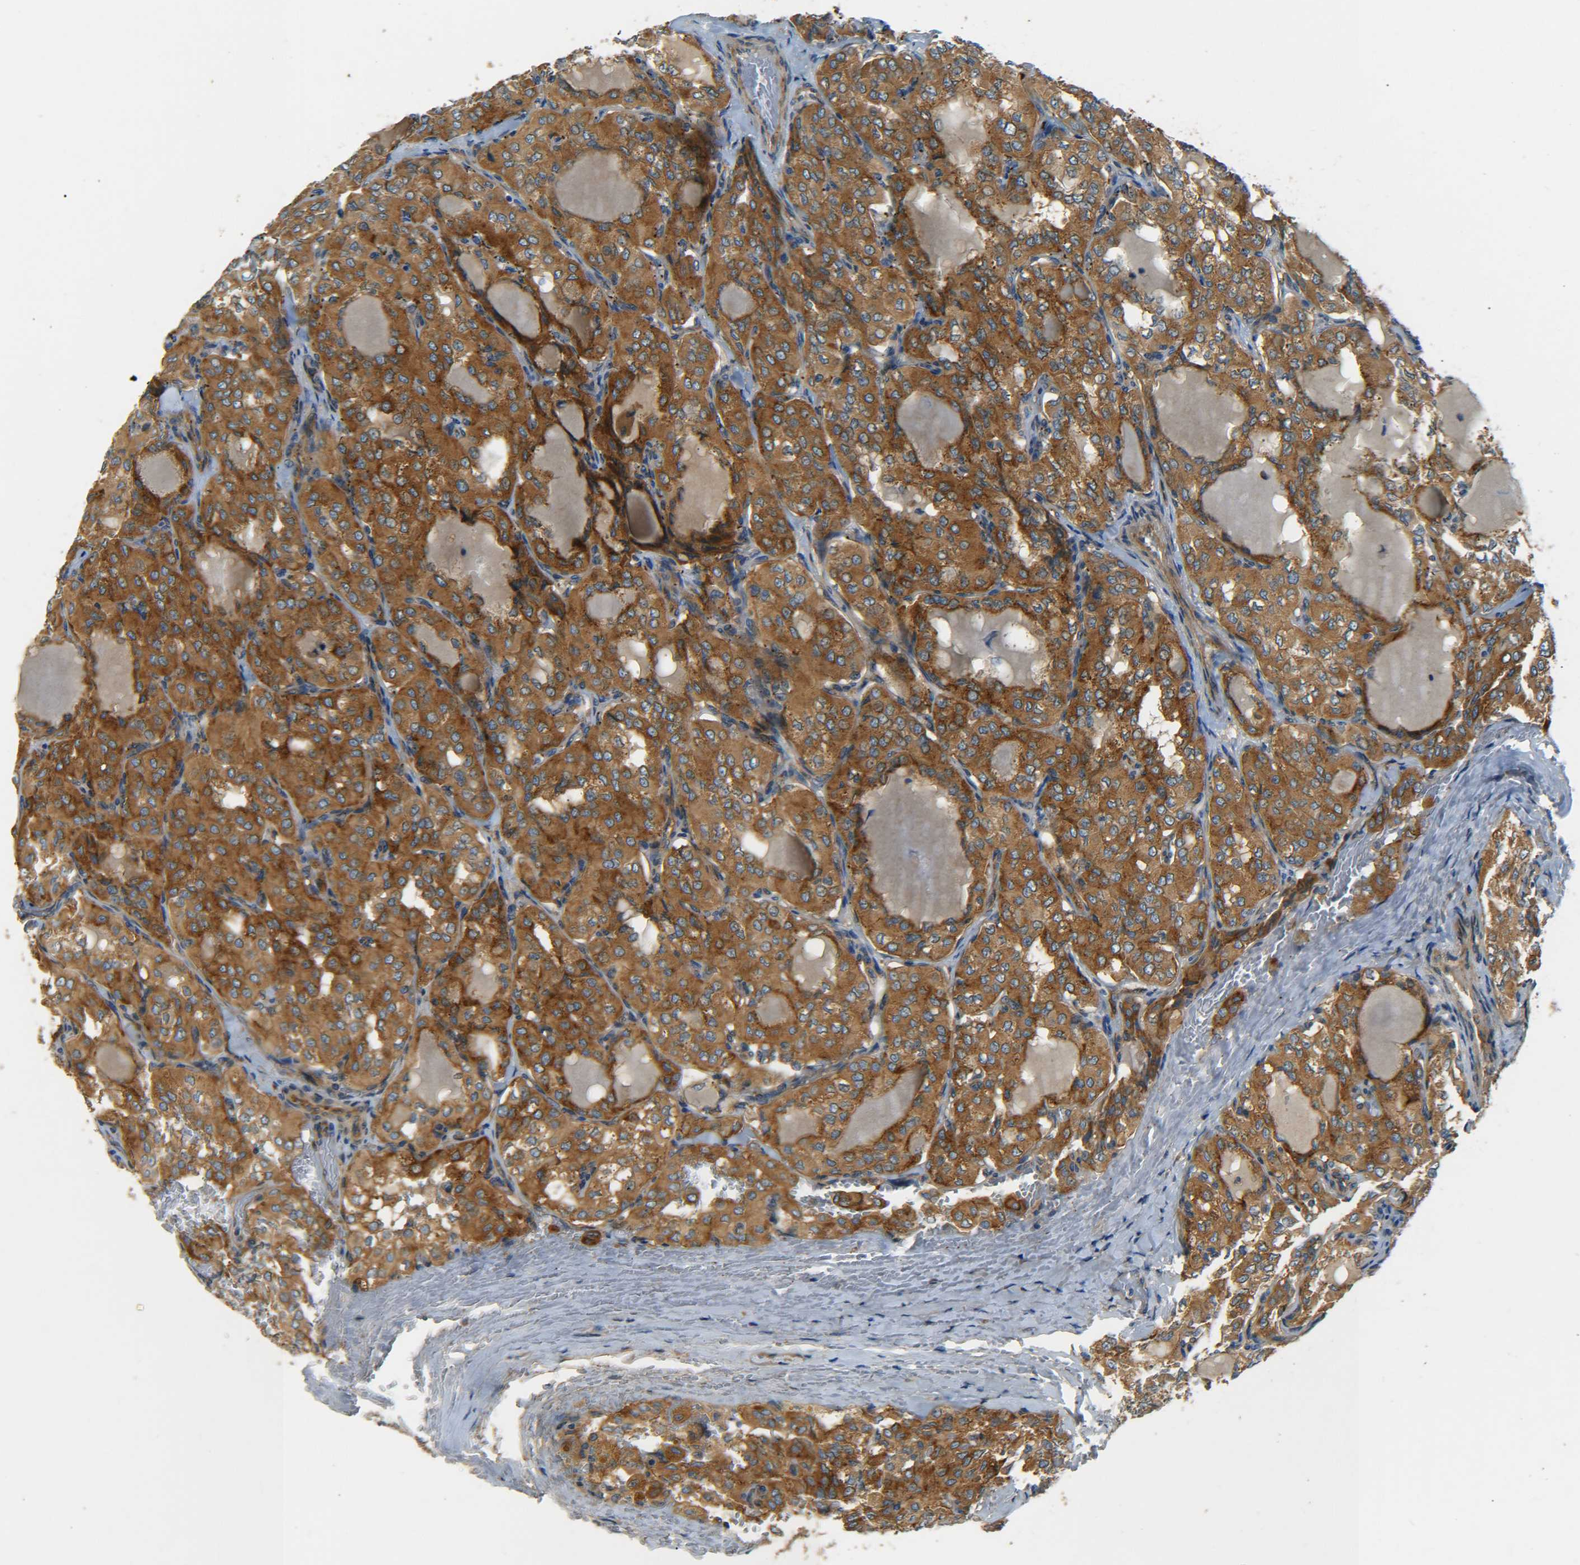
{"staining": {"intensity": "strong", "quantity": ">75%", "location": "cytoplasmic/membranous"}, "tissue": "thyroid cancer", "cell_type": "Tumor cells", "image_type": "cancer", "snomed": [{"axis": "morphology", "description": "Papillary adenocarcinoma, NOS"}, {"axis": "topography", "description": "Thyroid gland"}], "caption": "Protein positivity by IHC demonstrates strong cytoplasmic/membranous staining in about >75% of tumor cells in thyroid cancer (papillary adenocarcinoma). (Brightfield microscopy of DAB IHC at high magnification).", "gene": "LRCH3", "patient": {"sex": "male", "age": 20}}